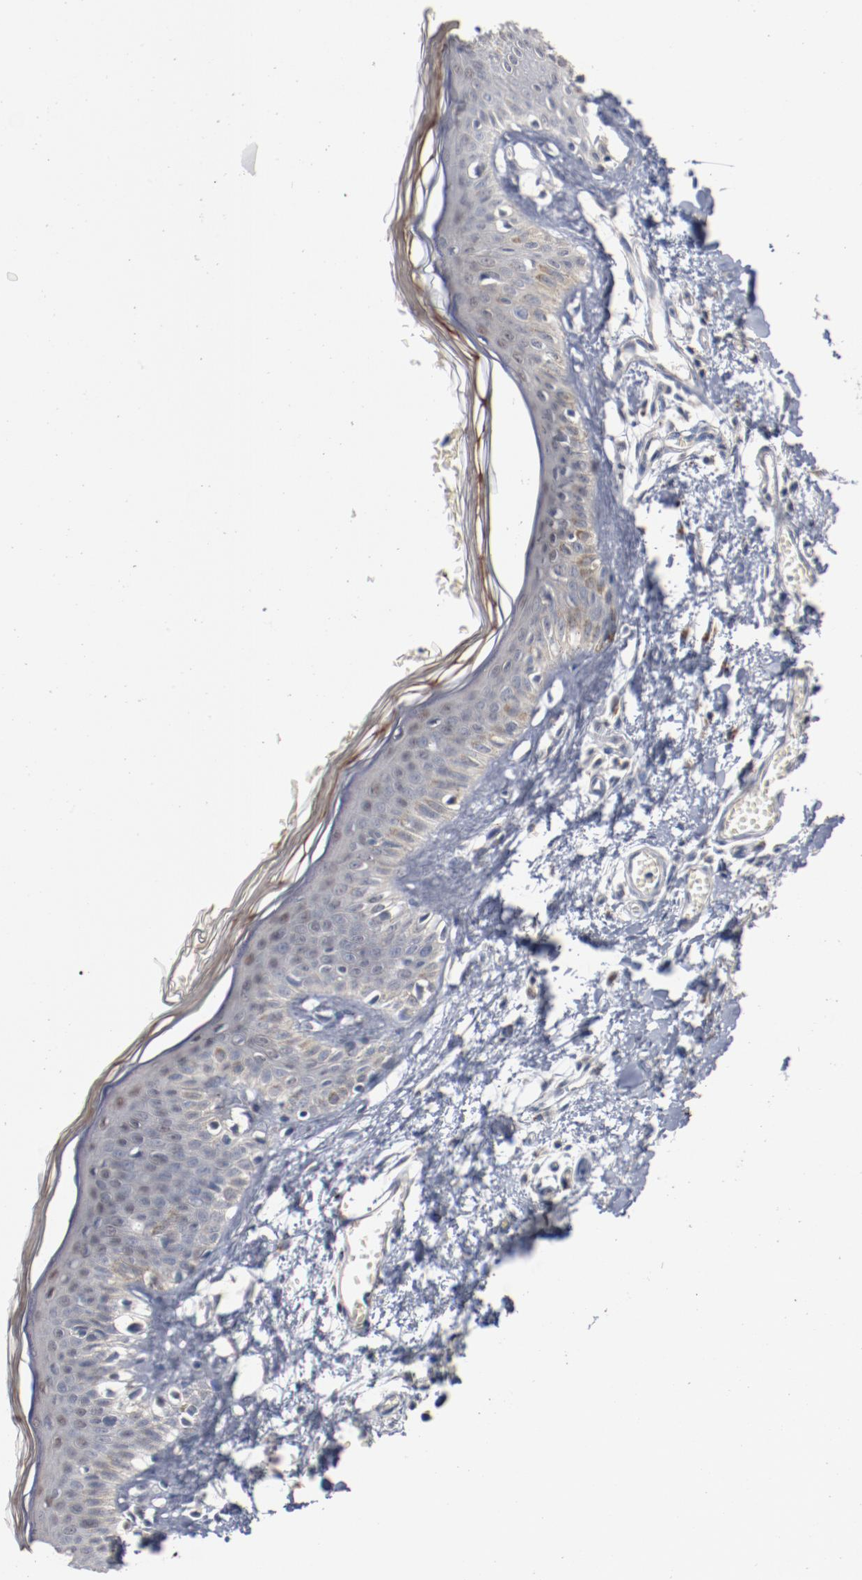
{"staining": {"intensity": "negative", "quantity": "none", "location": "none"}, "tissue": "skin", "cell_type": "Fibroblasts", "image_type": "normal", "snomed": [{"axis": "morphology", "description": "Normal tissue, NOS"}, {"axis": "morphology", "description": "Sarcoma, NOS"}, {"axis": "topography", "description": "Skin"}, {"axis": "topography", "description": "Soft tissue"}], "caption": "Immunohistochemical staining of unremarkable skin shows no significant positivity in fibroblasts. (DAB IHC with hematoxylin counter stain).", "gene": "ERICH1", "patient": {"sex": "female", "age": 51}}